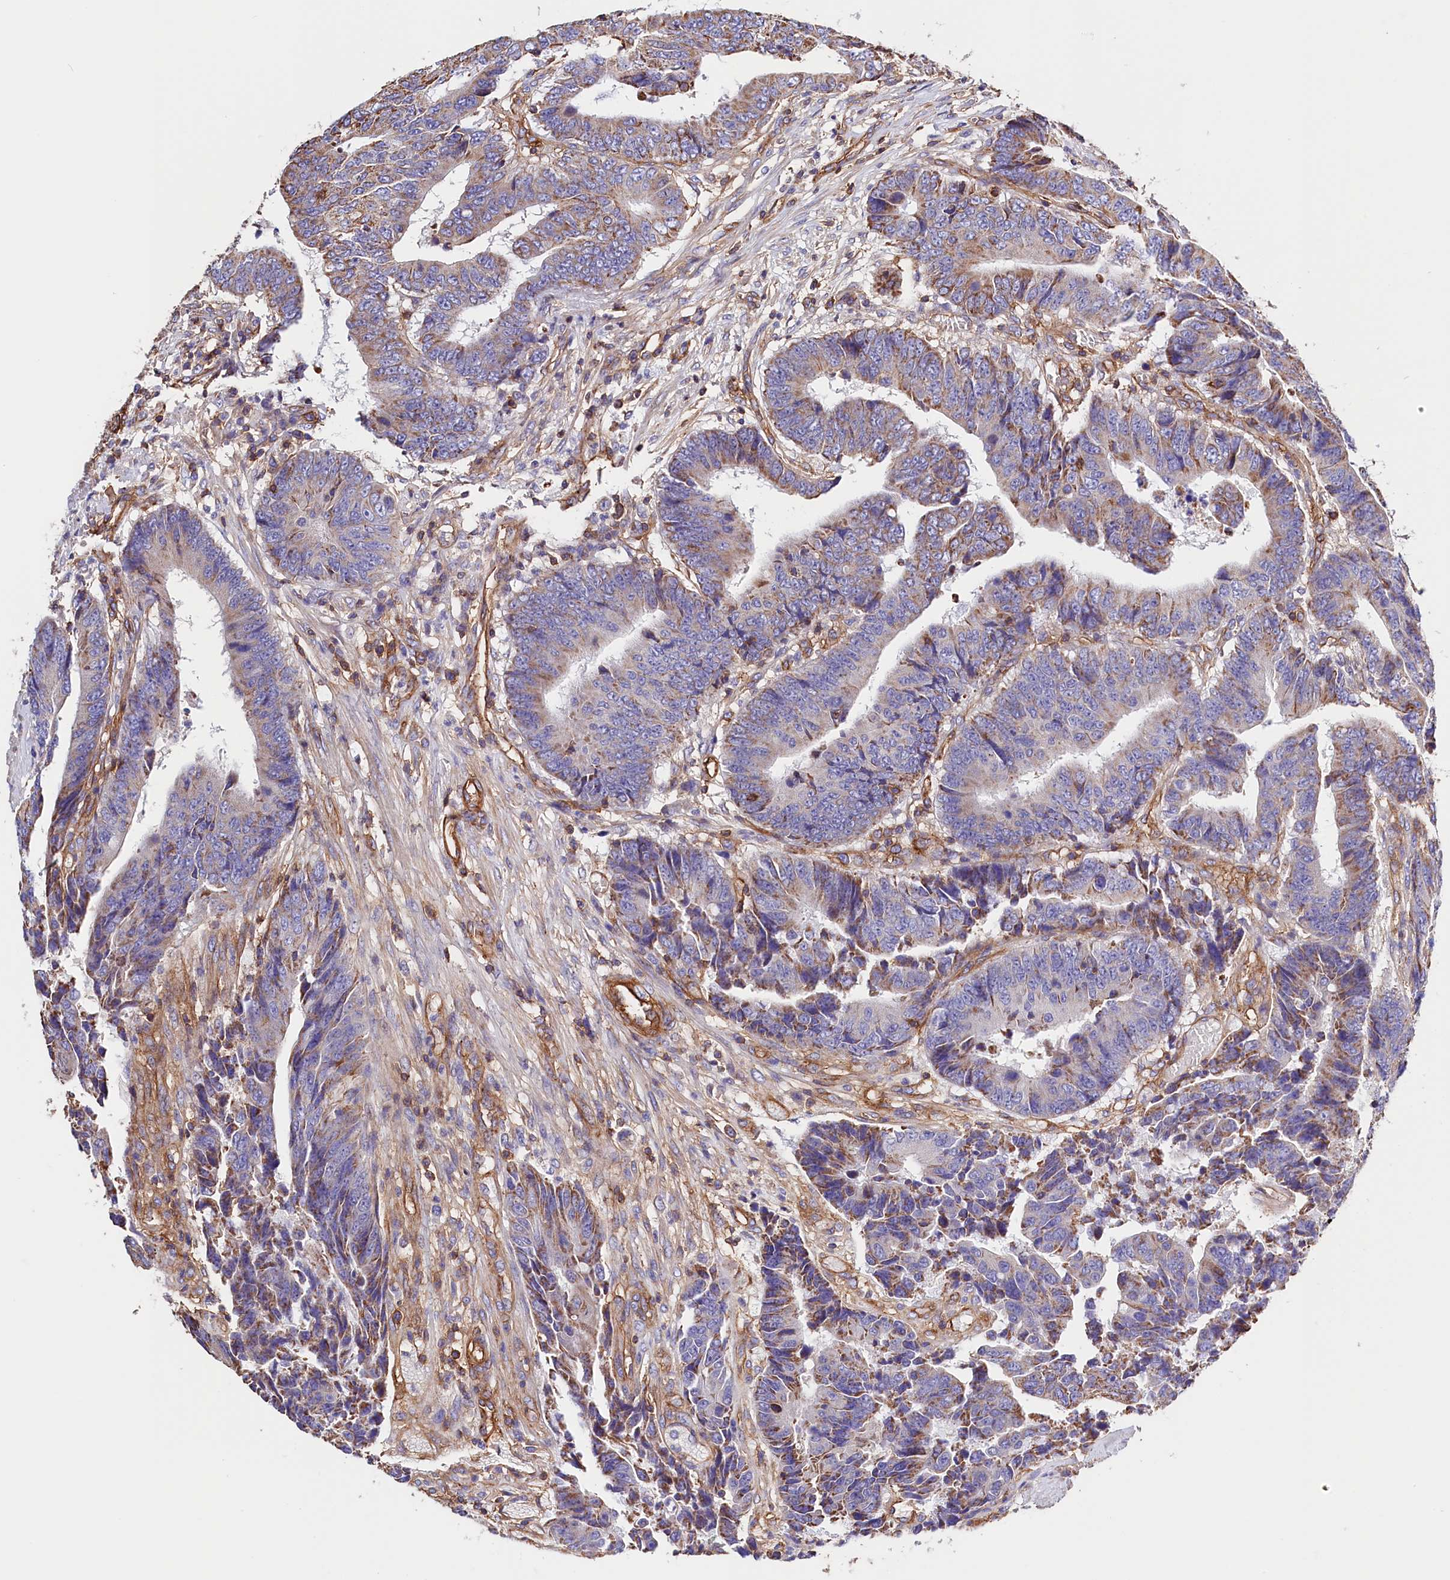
{"staining": {"intensity": "moderate", "quantity": "<25%", "location": "cytoplasmic/membranous"}, "tissue": "colorectal cancer", "cell_type": "Tumor cells", "image_type": "cancer", "snomed": [{"axis": "morphology", "description": "Adenocarcinoma, NOS"}, {"axis": "topography", "description": "Rectum"}], "caption": "The histopathology image exhibits a brown stain indicating the presence of a protein in the cytoplasmic/membranous of tumor cells in colorectal cancer (adenocarcinoma).", "gene": "ATP2B4", "patient": {"sex": "male", "age": 84}}